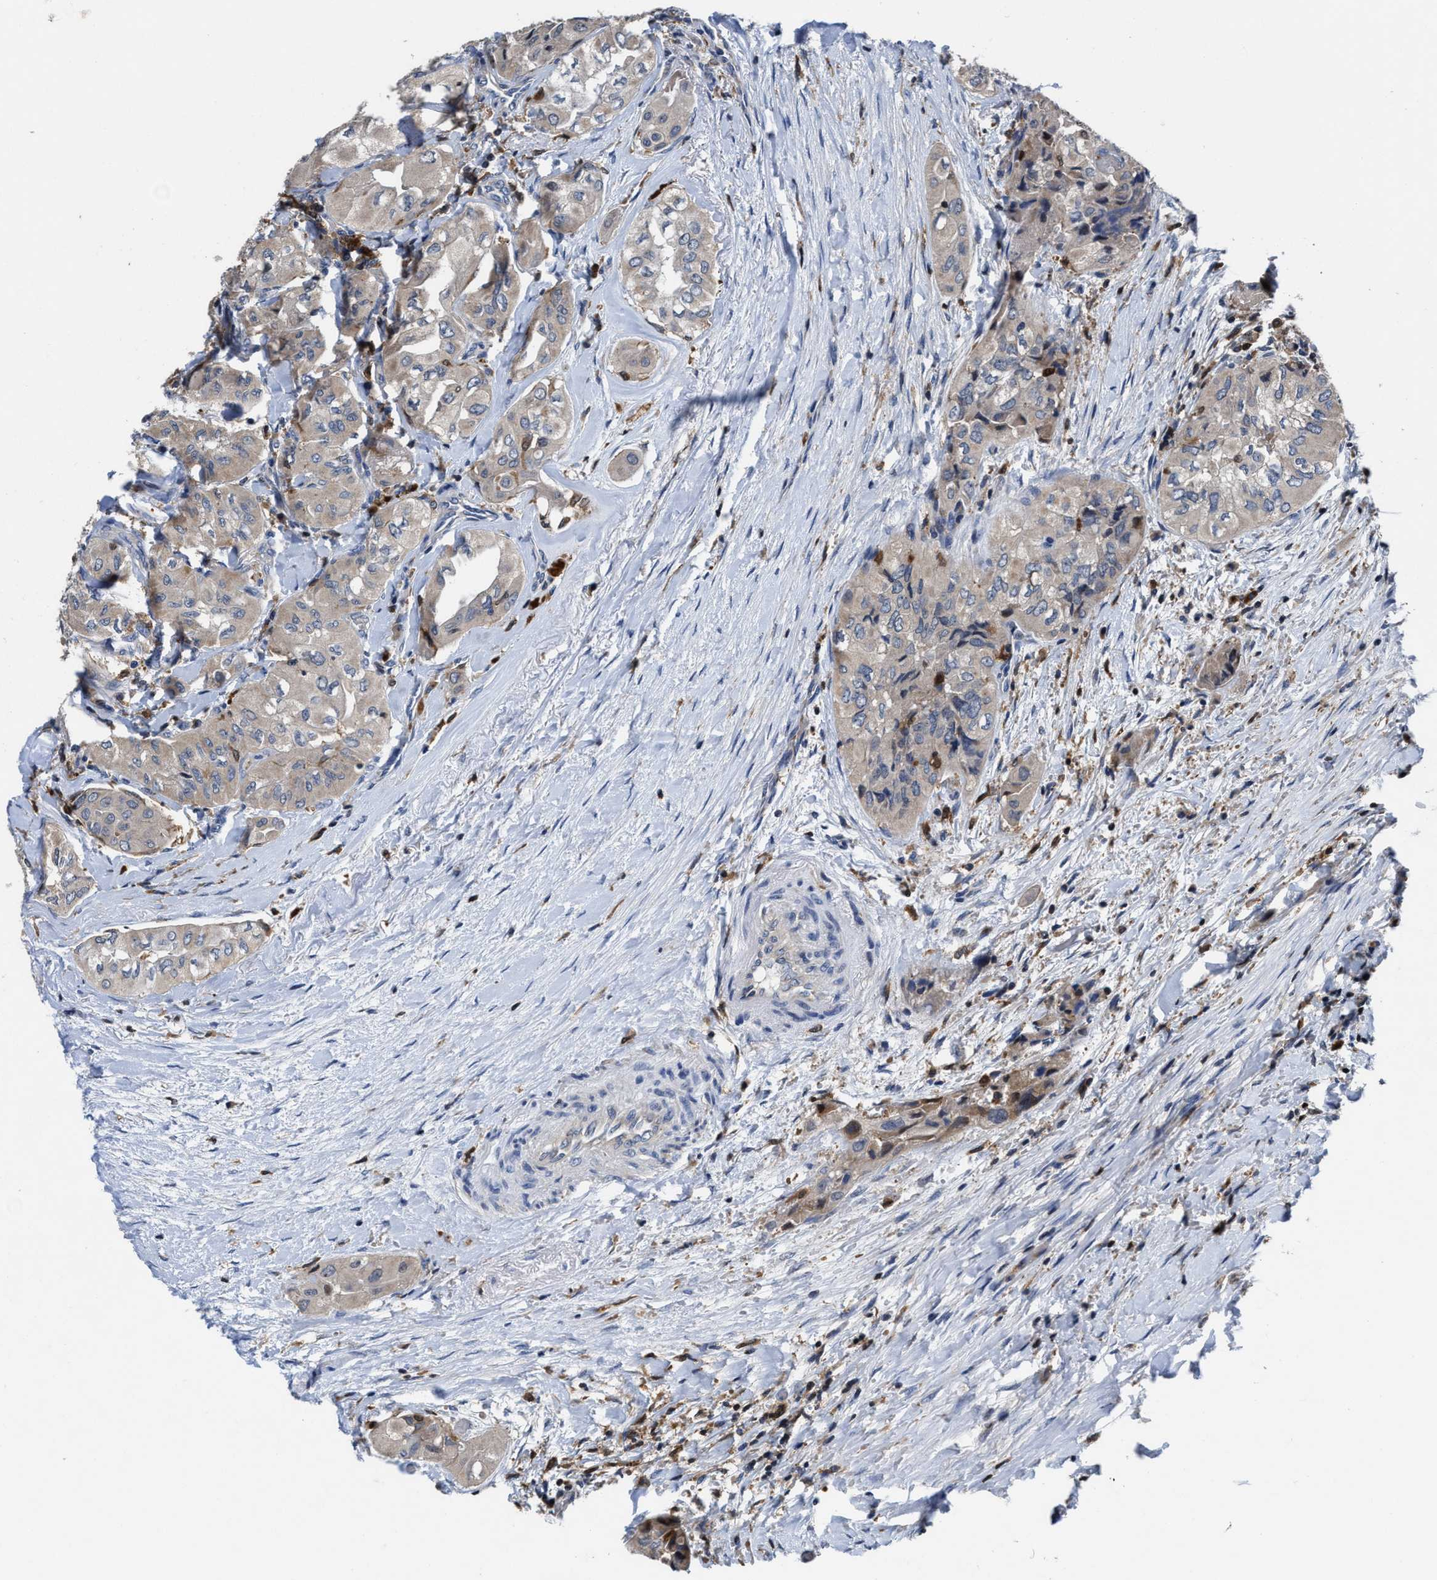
{"staining": {"intensity": "negative", "quantity": "none", "location": "none"}, "tissue": "thyroid cancer", "cell_type": "Tumor cells", "image_type": "cancer", "snomed": [{"axis": "morphology", "description": "Papillary adenocarcinoma, NOS"}, {"axis": "topography", "description": "Thyroid gland"}], "caption": "Immunohistochemistry histopathology image of neoplastic tissue: thyroid cancer stained with DAB (3,3'-diaminobenzidine) displays no significant protein positivity in tumor cells.", "gene": "RGS10", "patient": {"sex": "female", "age": 59}}